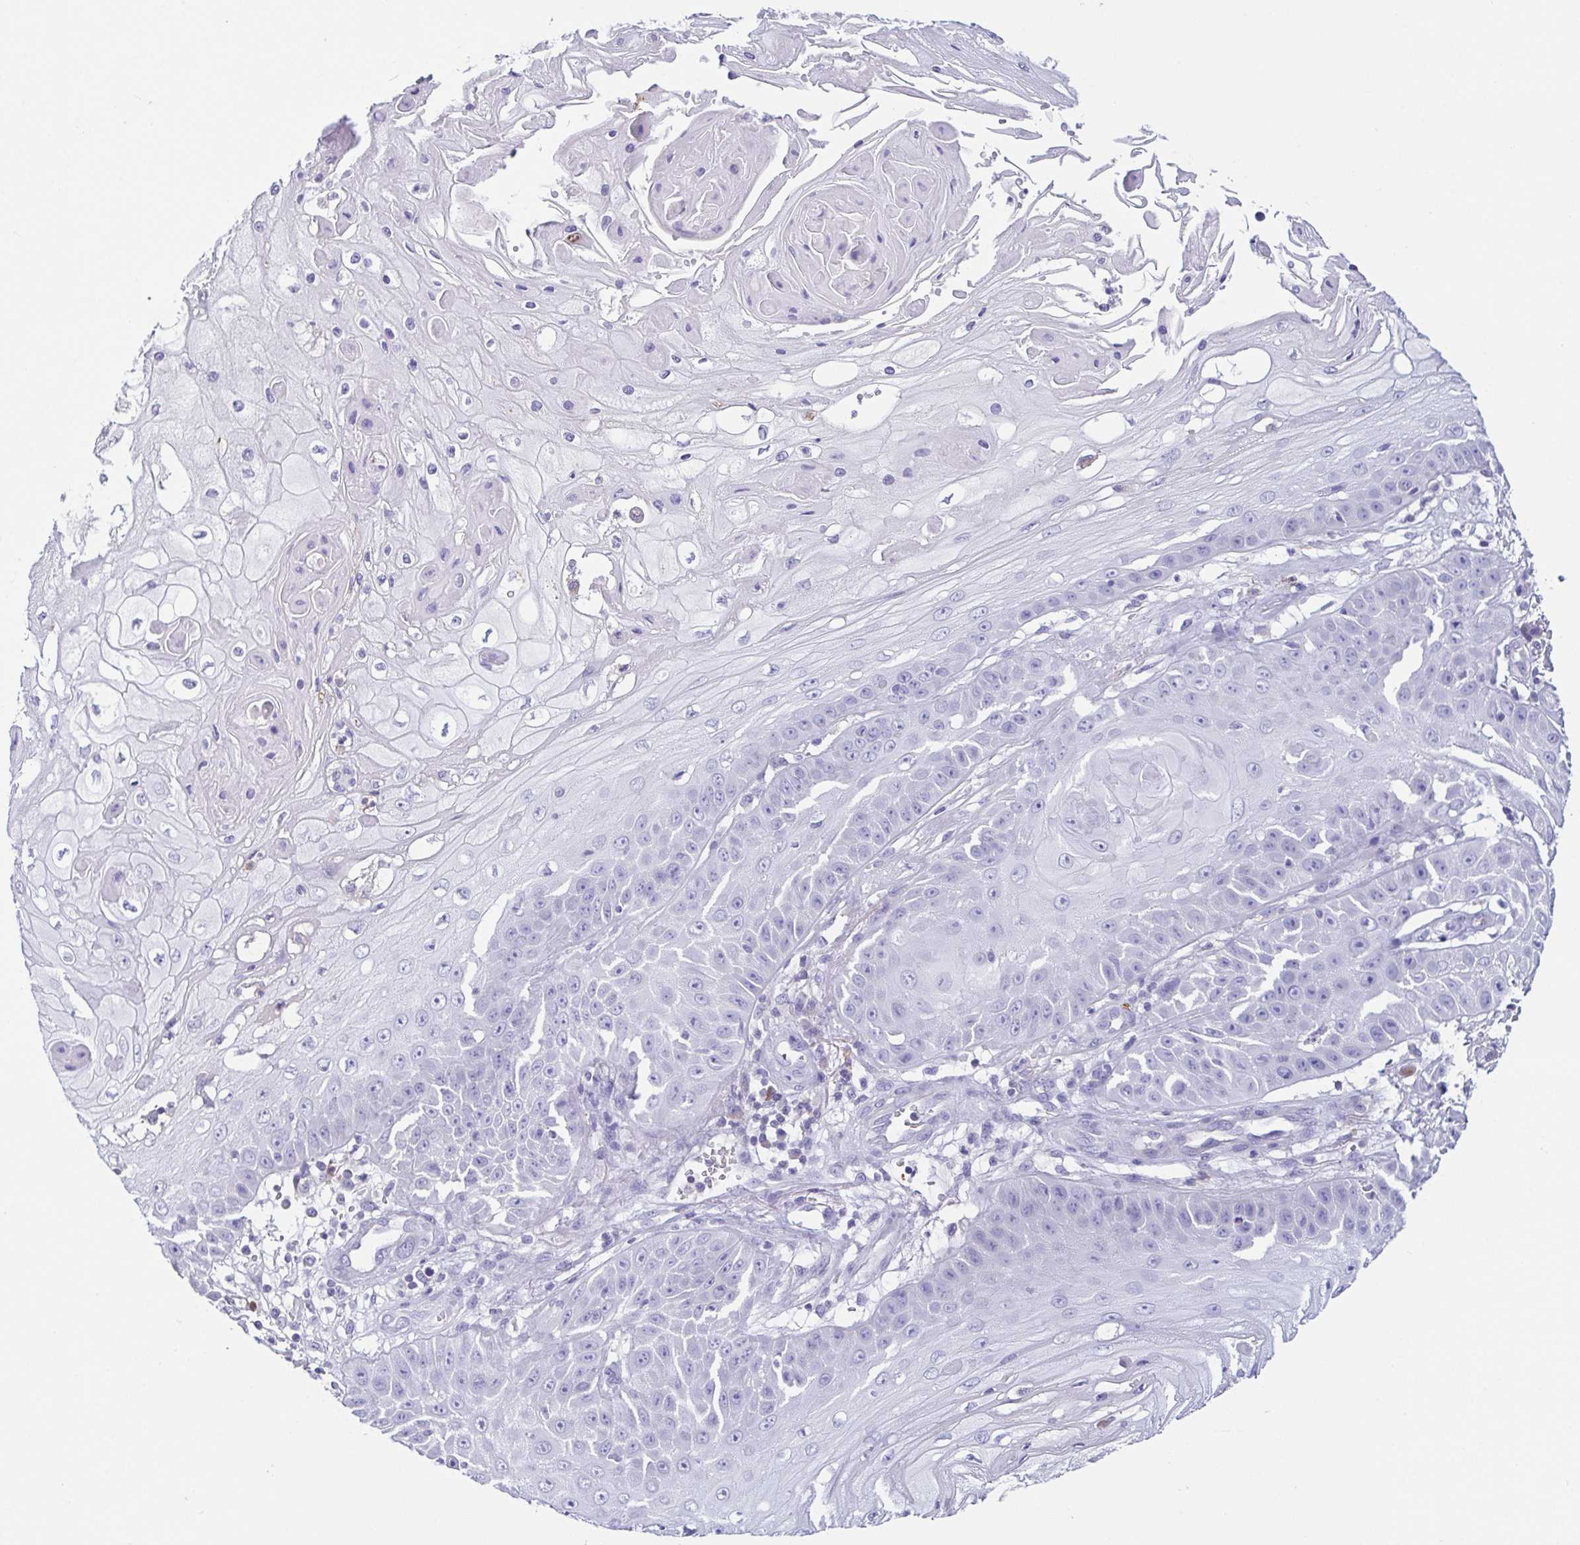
{"staining": {"intensity": "negative", "quantity": "none", "location": "none"}, "tissue": "skin cancer", "cell_type": "Tumor cells", "image_type": "cancer", "snomed": [{"axis": "morphology", "description": "Squamous cell carcinoma, NOS"}, {"axis": "topography", "description": "Skin"}], "caption": "There is no significant expression in tumor cells of skin squamous cell carcinoma.", "gene": "ARPP21", "patient": {"sex": "male", "age": 70}}